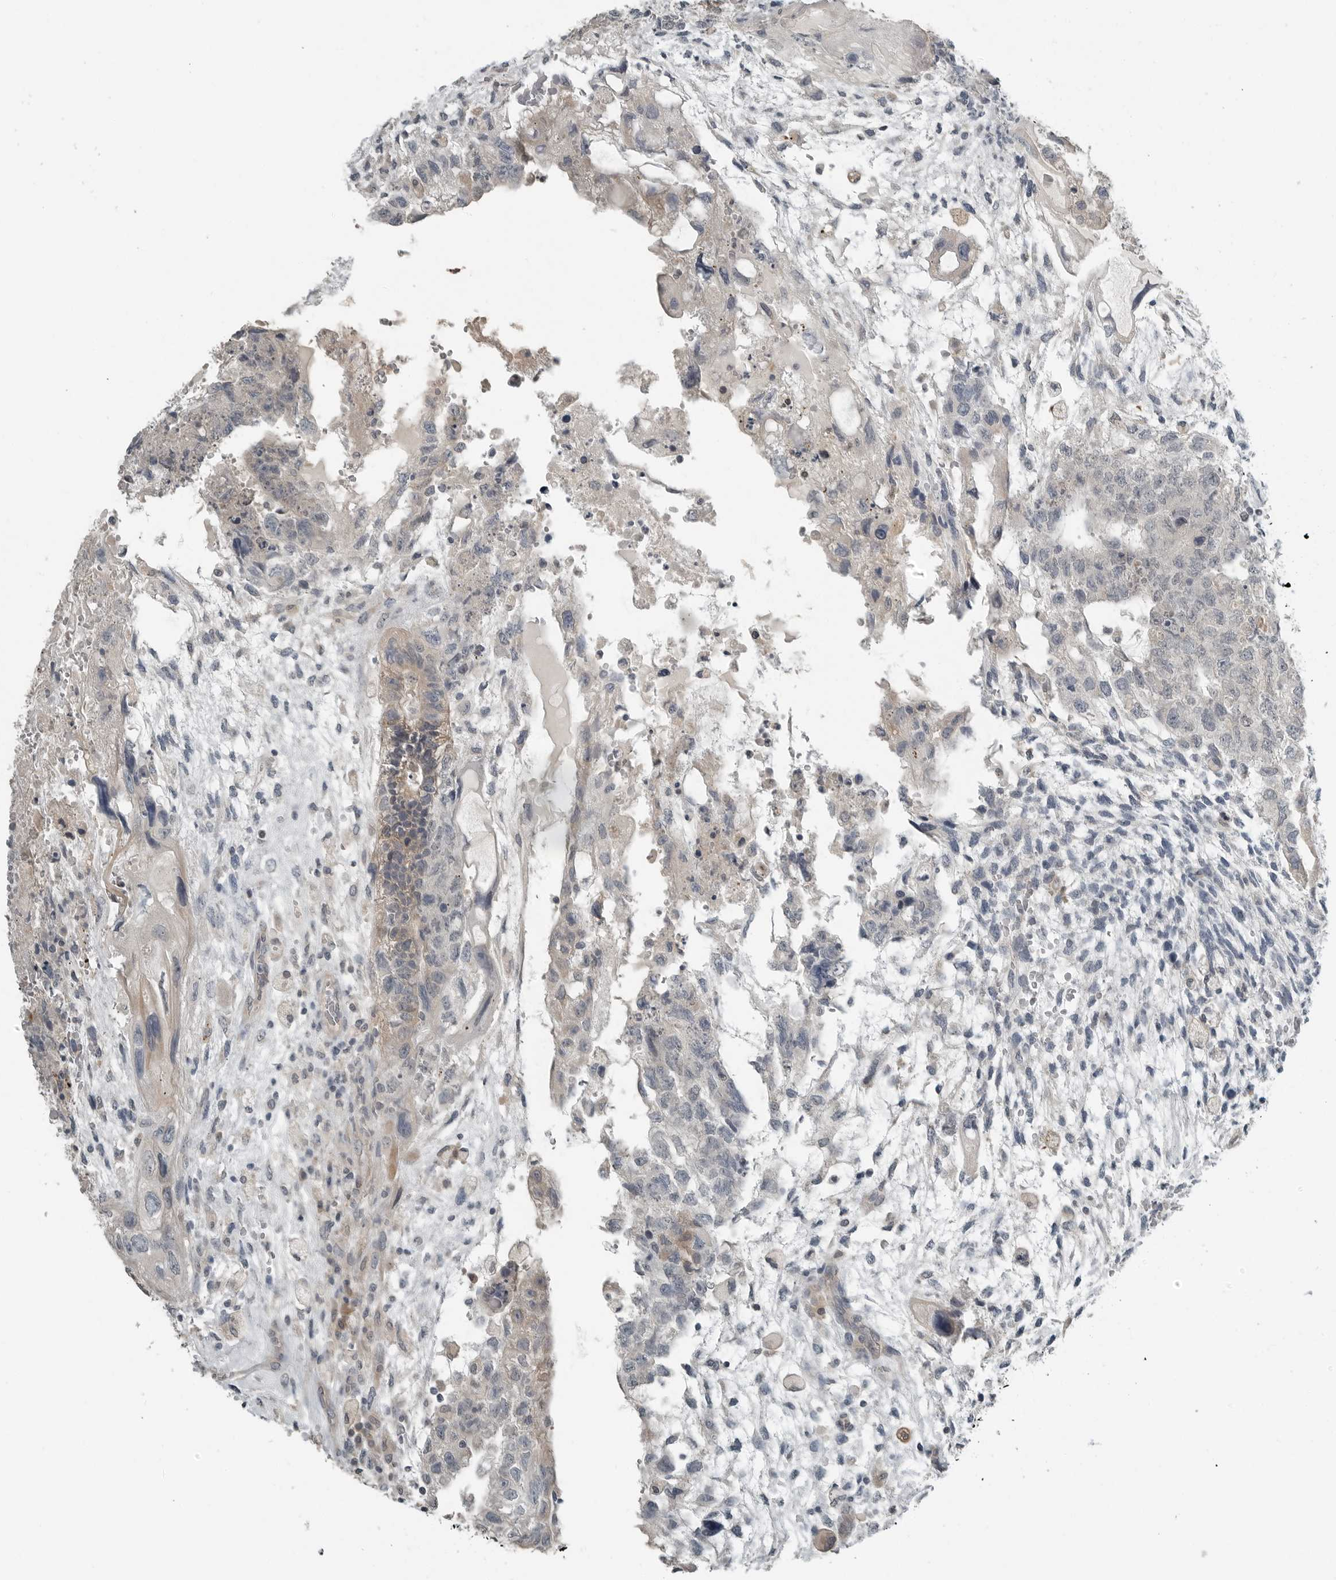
{"staining": {"intensity": "negative", "quantity": "none", "location": "none"}, "tissue": "testis cancer", "cell_type": "Tumor cells", "image_type": "cancer", "snomed": [{"axis": "morphology", "description": "Carcinoma, Embryonal, NOS"}, {"axis": "topography", "description": "Testis"}], "caption": "This is an IHC micrograph of testis embryonal carcinoma. There is no staining in tumor cells.", "gene": "KYAT1", "patient": {"sex": "male", "age": 36}}